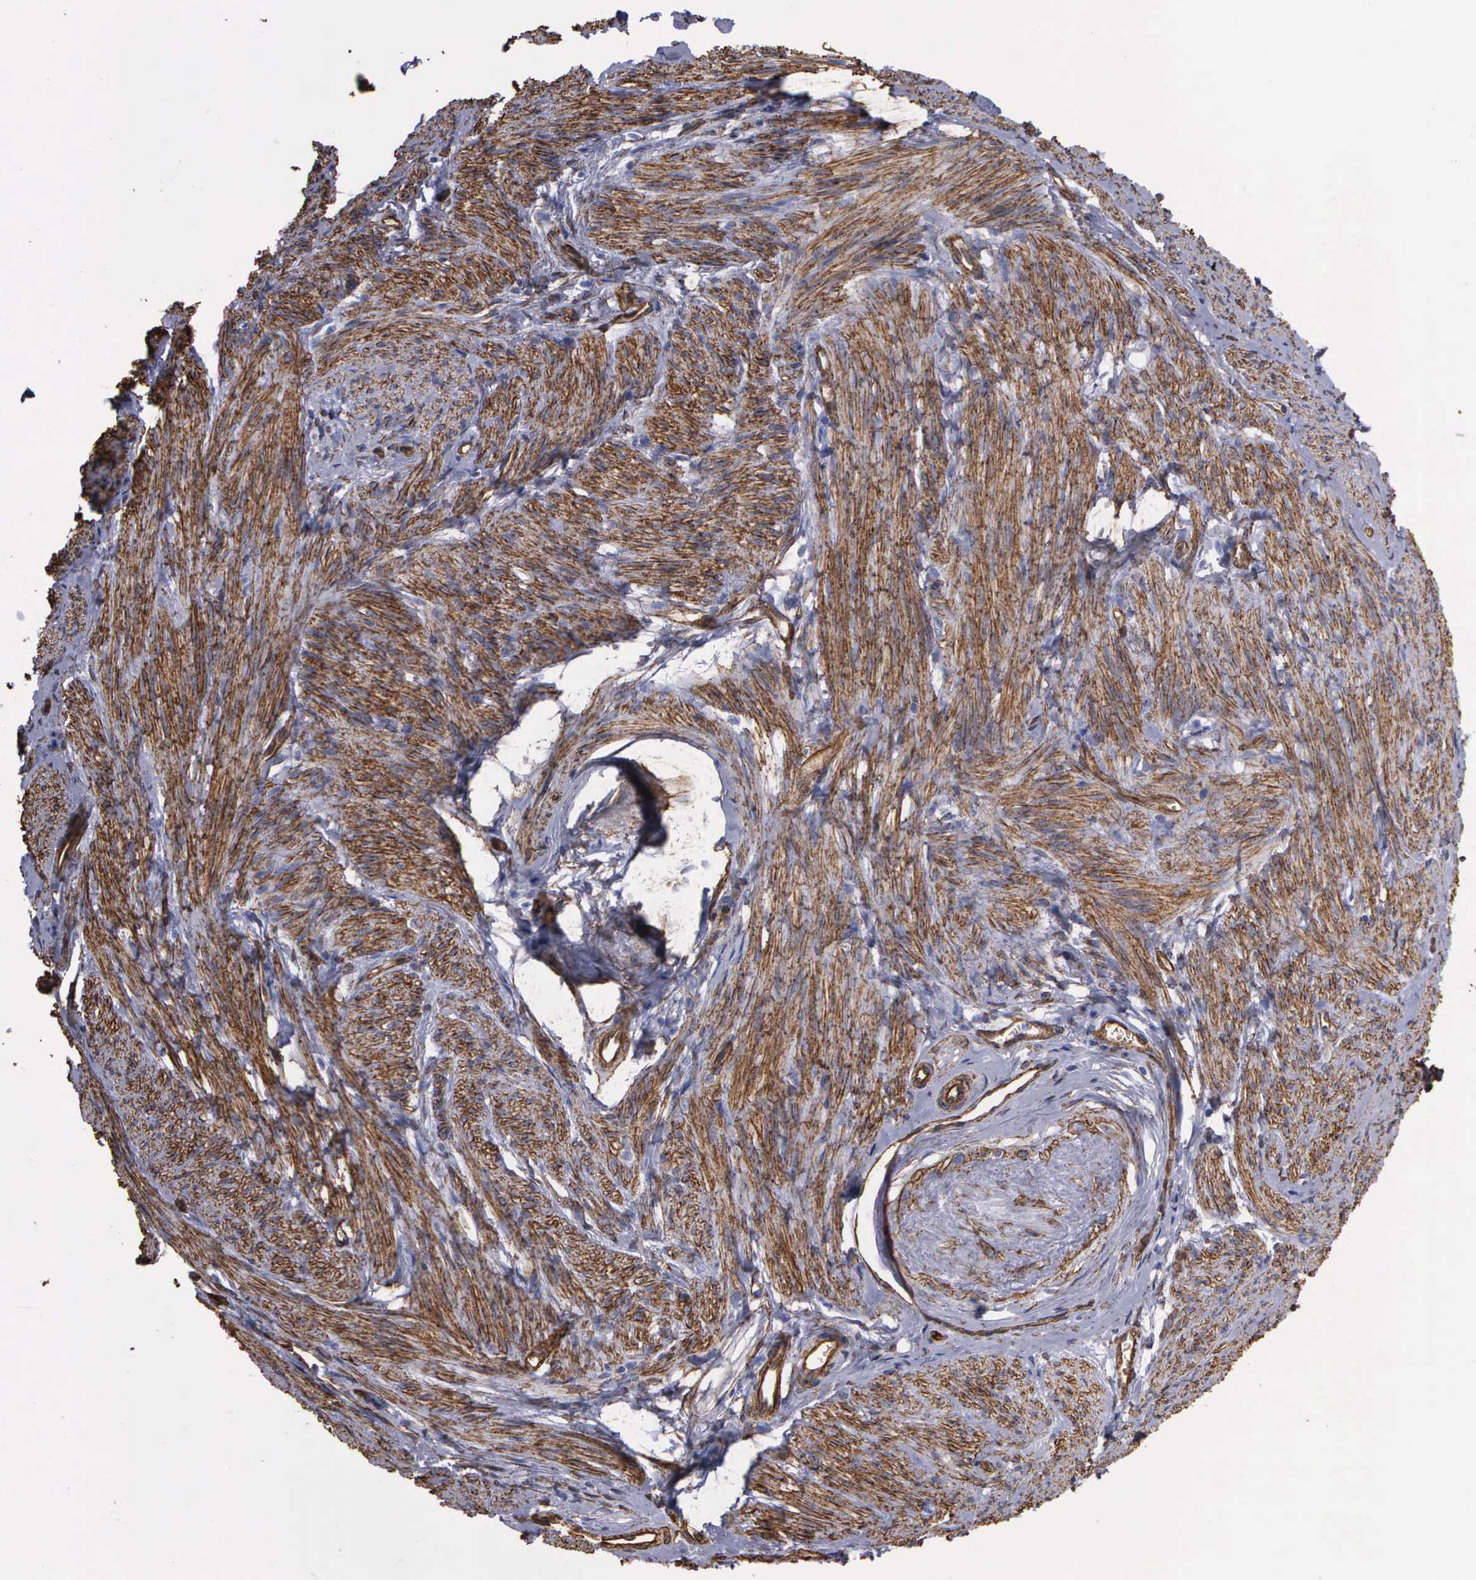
{"staining": {"intensity": "negative", "quantity": "none", "location": "none"}, "tissue": "endometrial cancer", "cell_type": "Tumor cells", "image_type": "cancer", "snomed": [{"axis": "morphology", "description": "Adenocarcinoma, NOS"}, {"axis": "topography", "description": "Endometrium"}], "caption": "A high-resolution photomicrograph shows IHC staining of endometrial cancer (adenocarcinoma), which displays no significant positivity in tumor cells.", "gene": "MAGEB10", "patient": {"sex": "female", "age": 76}}